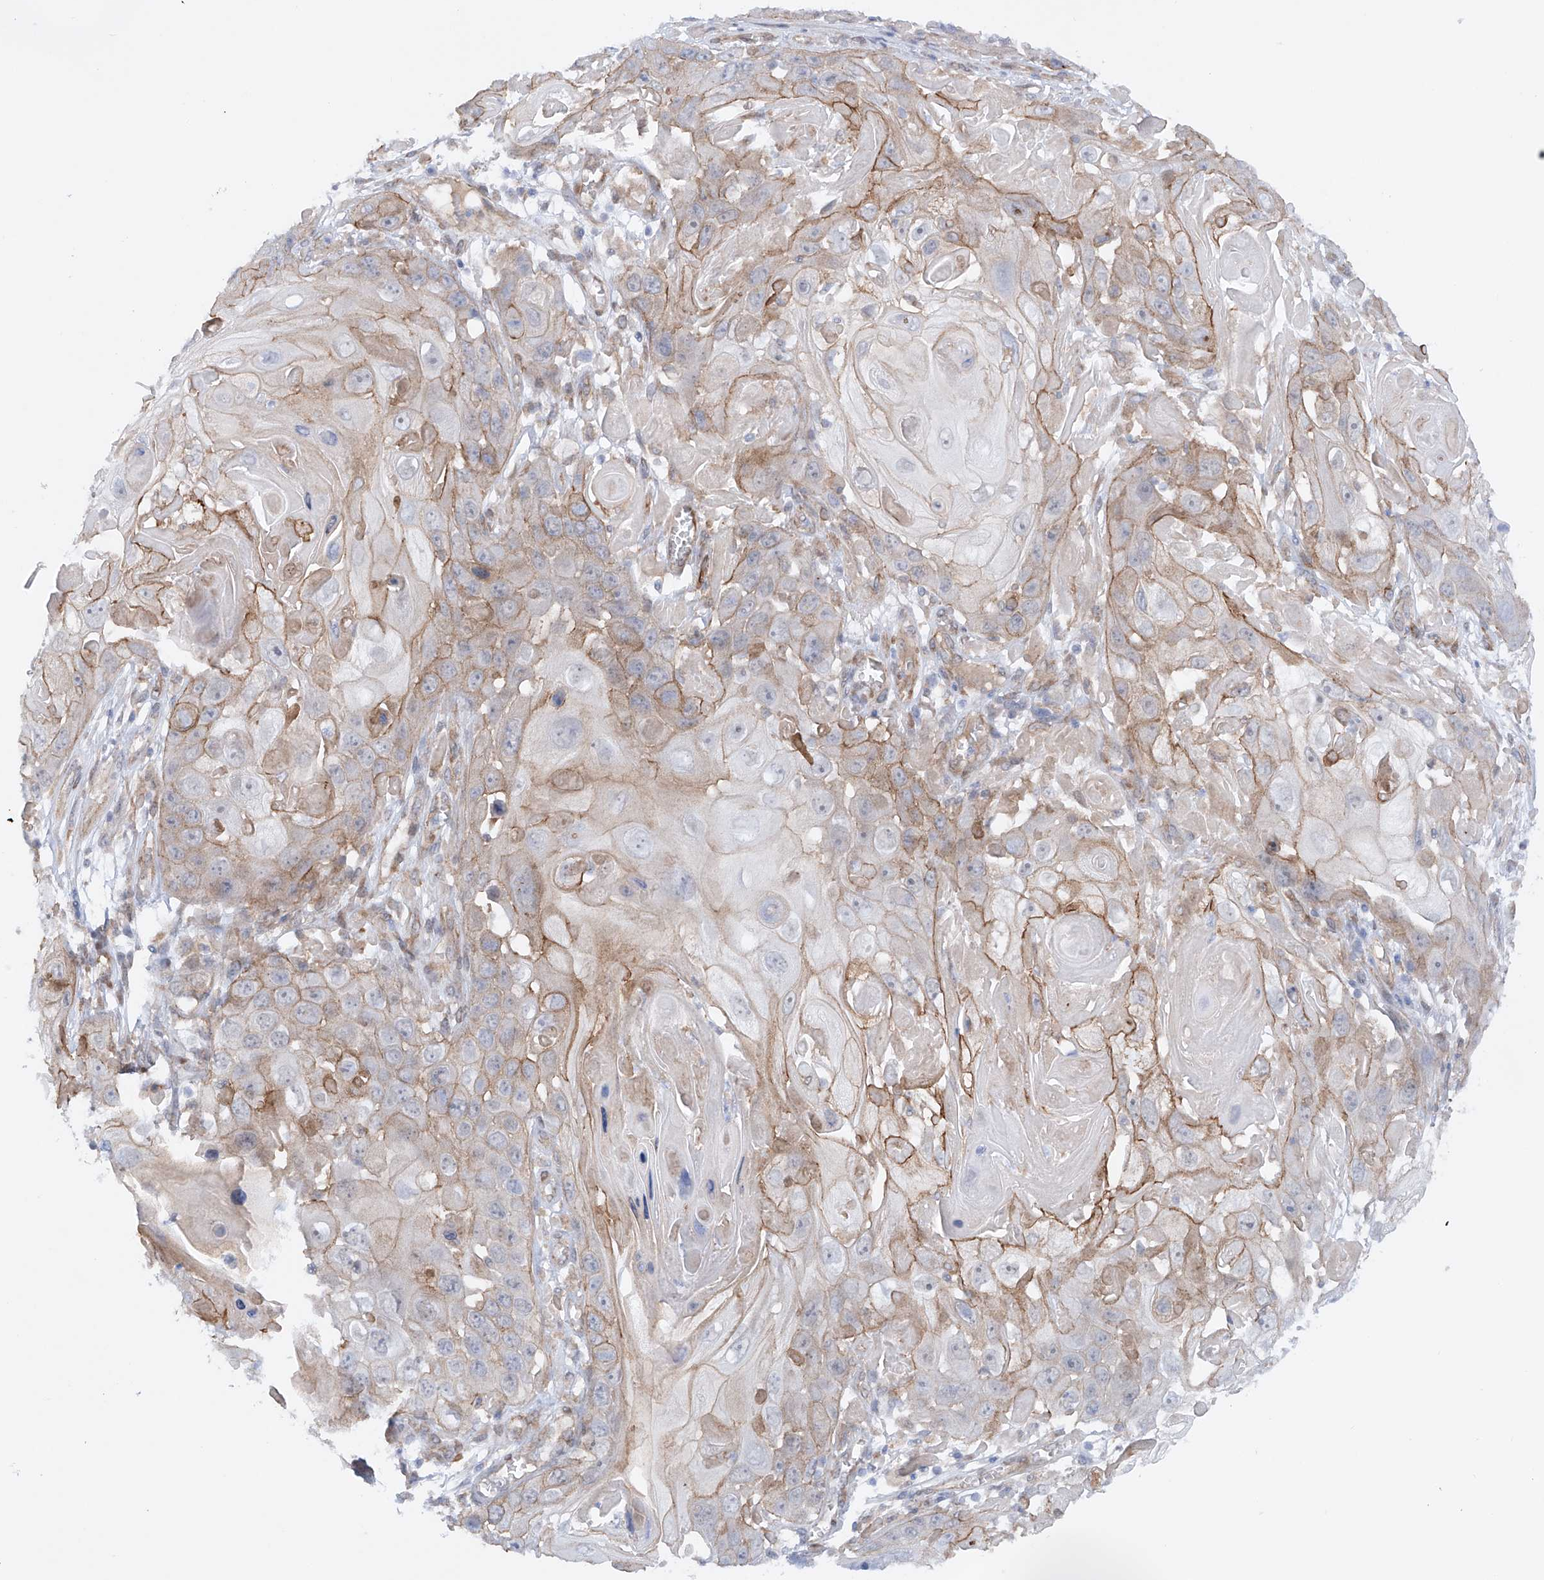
{"staining": {"intensity": "weak", "quantity": "25%-75%", "location": "cytoplasmic/membranous"}, "tissue": "skin cancer", "cell_type": "Tumor cells", "image_type": "cancer", "snomed": [{"axis": "morphology", "description": "Squamous cell carcinoma, NOS"}, {"axis": "topography", "description": "Skin"}], "caption": "Squamous cell carcinoma (skin) stained with DAB (3,3'-diaminobenzidine) immunohistochemistry reveals low levels of weak cytoplasmic/membranous positivity in approximately 25%-75% of tumor cells. Immunohistochemistry (ihc) stains the protein in brown and the nuclei are stained blue.", "gene": "ZNF490", "patient": {"sex": "male", "age": 55}}